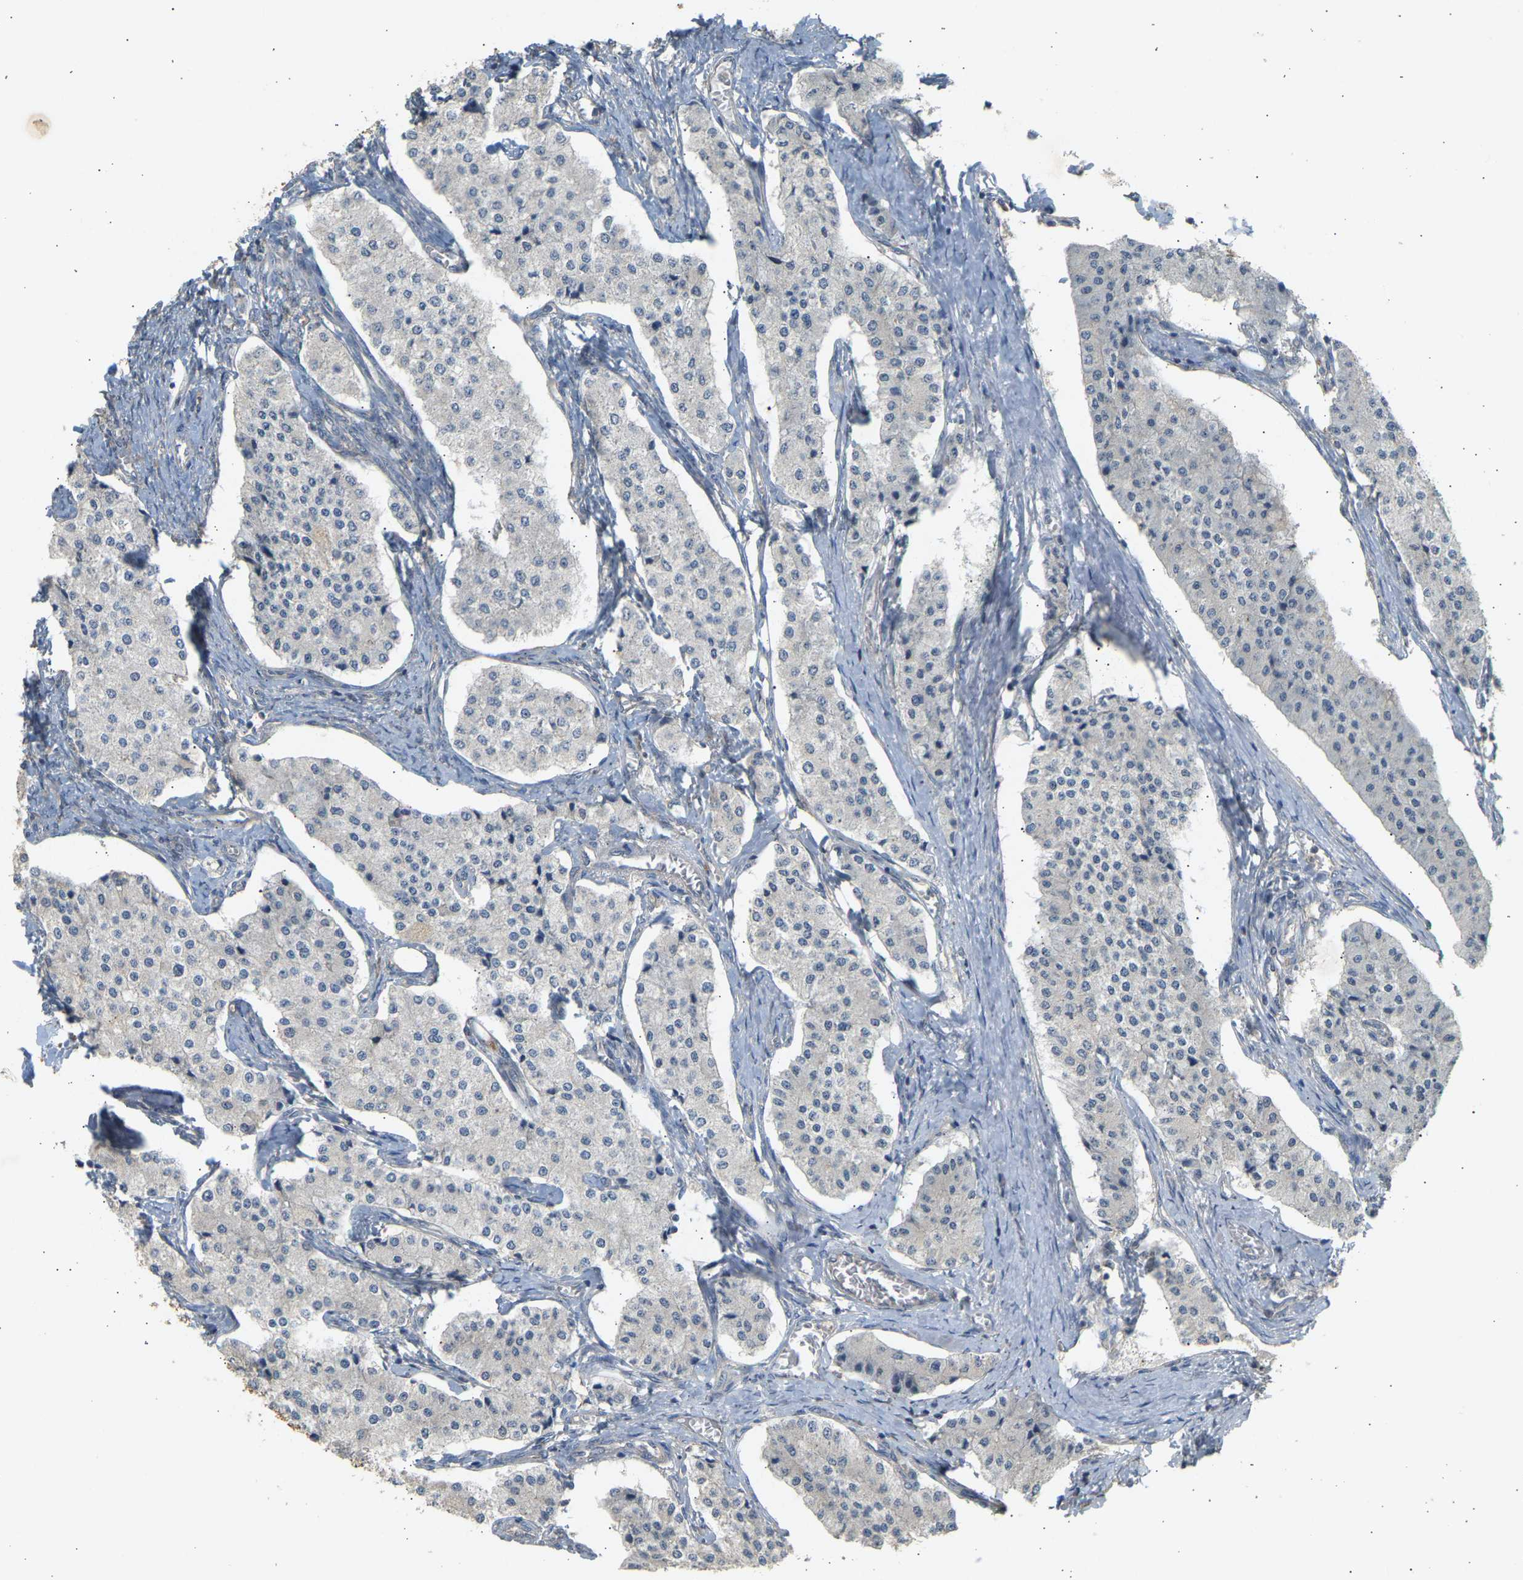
{"staining": {"intensity": "negative", "quantity": "none", "location": "none"}, "tissue": "carcinoid", "cell_type": "Tumor cells", "image_type": "cancer", "snomed": [{"axis": "morphology", "description": "Carcinoid, malignant, NOS"}, {"axis": "topography", "description": "Colon"}], "caption": "This is a micrograph of immunohistochemistry staining of carcinoid, which shows no expression in tumor cells. (DAB (3,3'-diaminobenzidine) IHC visualized using brightfield microscopy, high magnification).", "gene": "RGL1", "patient": {"sex": "female", "age": 52}}